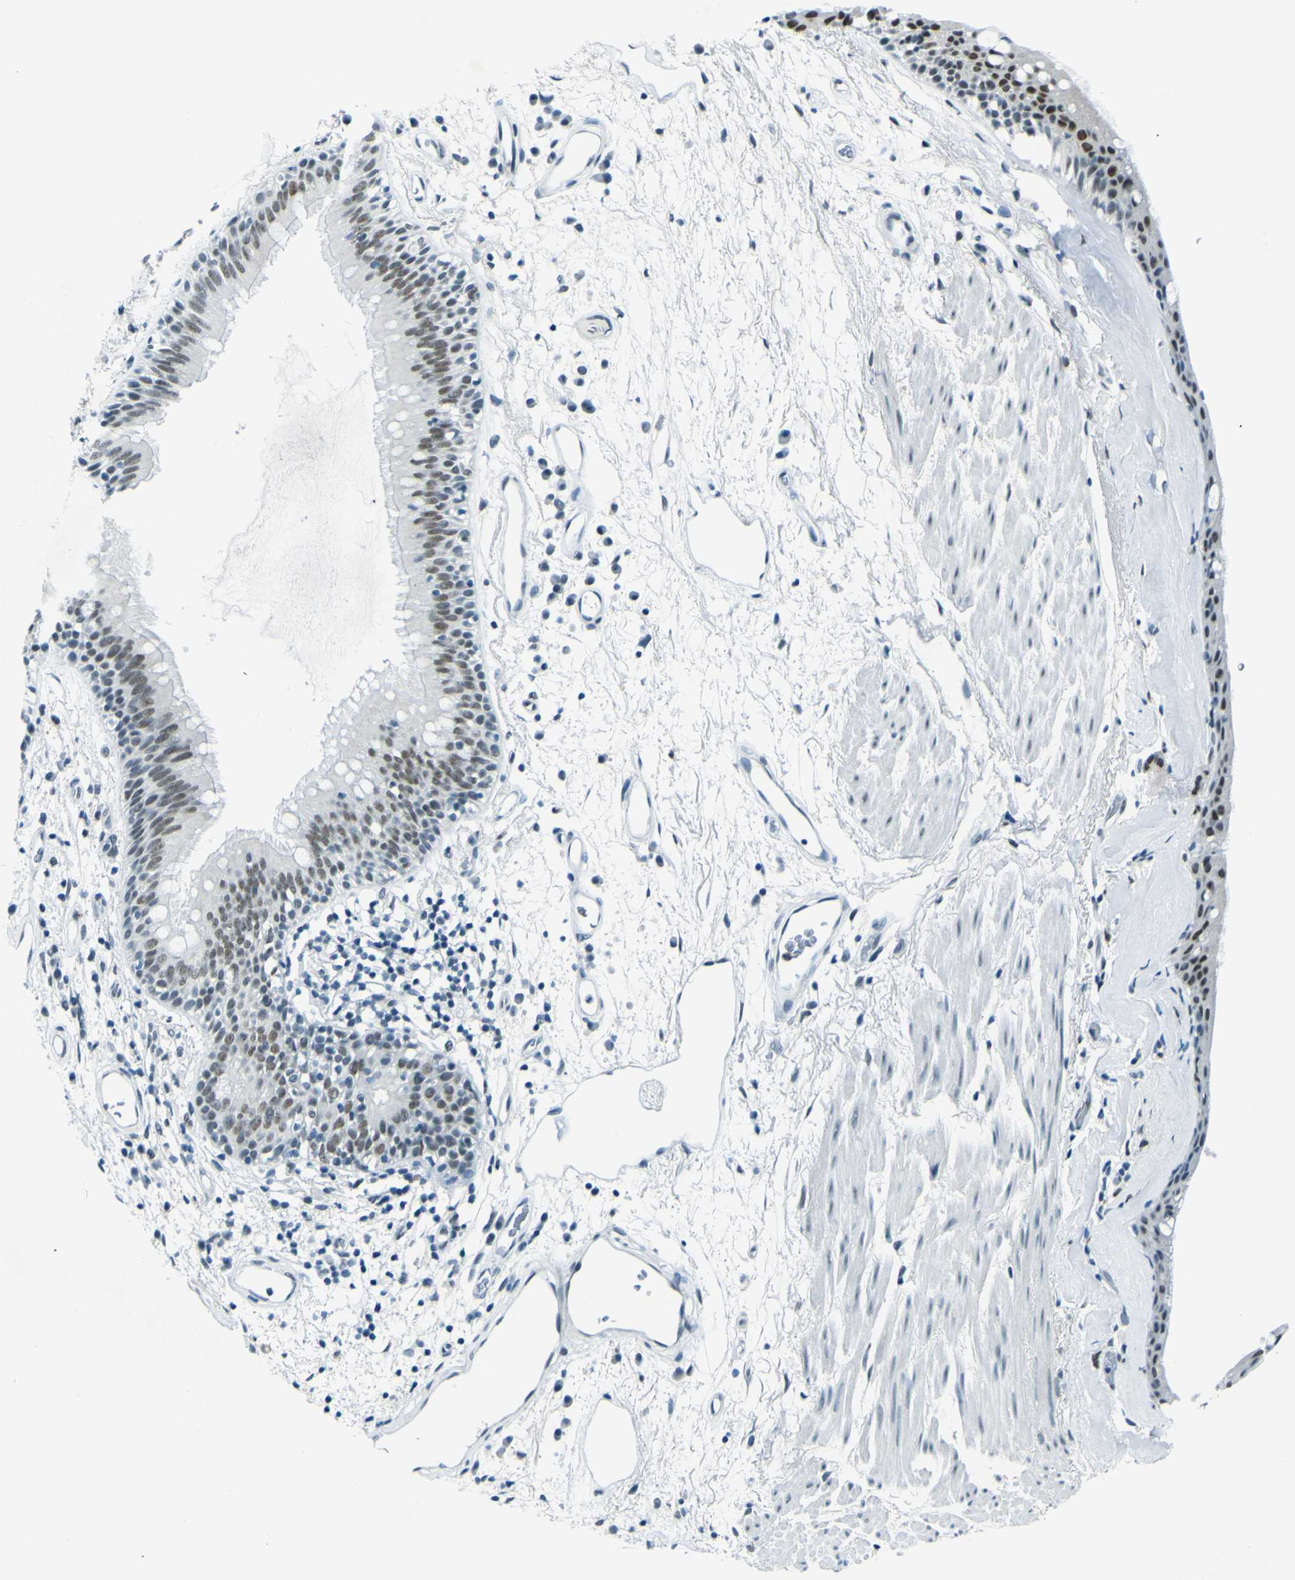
{"staining": {"intensity": "weak", "quantity": "25%-75%", "location": "cytoplasmic/membranous"}, "tissue": "bronchus", "cell_type": "Respiratory epithelial cells", "image_type": "normal", "snomed": [{"axis": "morphology", "description": "Normal tissue, NOS"}, {"axis": "morphology", "description": "Adenocarcinoma, NOS"}, {"axis": "topography", "description": "Bronchus"}, {"axis": "topography", "description": "Lung"}], "caption": "Protein expression analysis of benign bronchus reveals weak cytoplasmic/membranous expression in about 25%-75% of respiratory epithelial cells.", "gene": "CEBPG", "patient": {"sex": "female", "age": 54}}